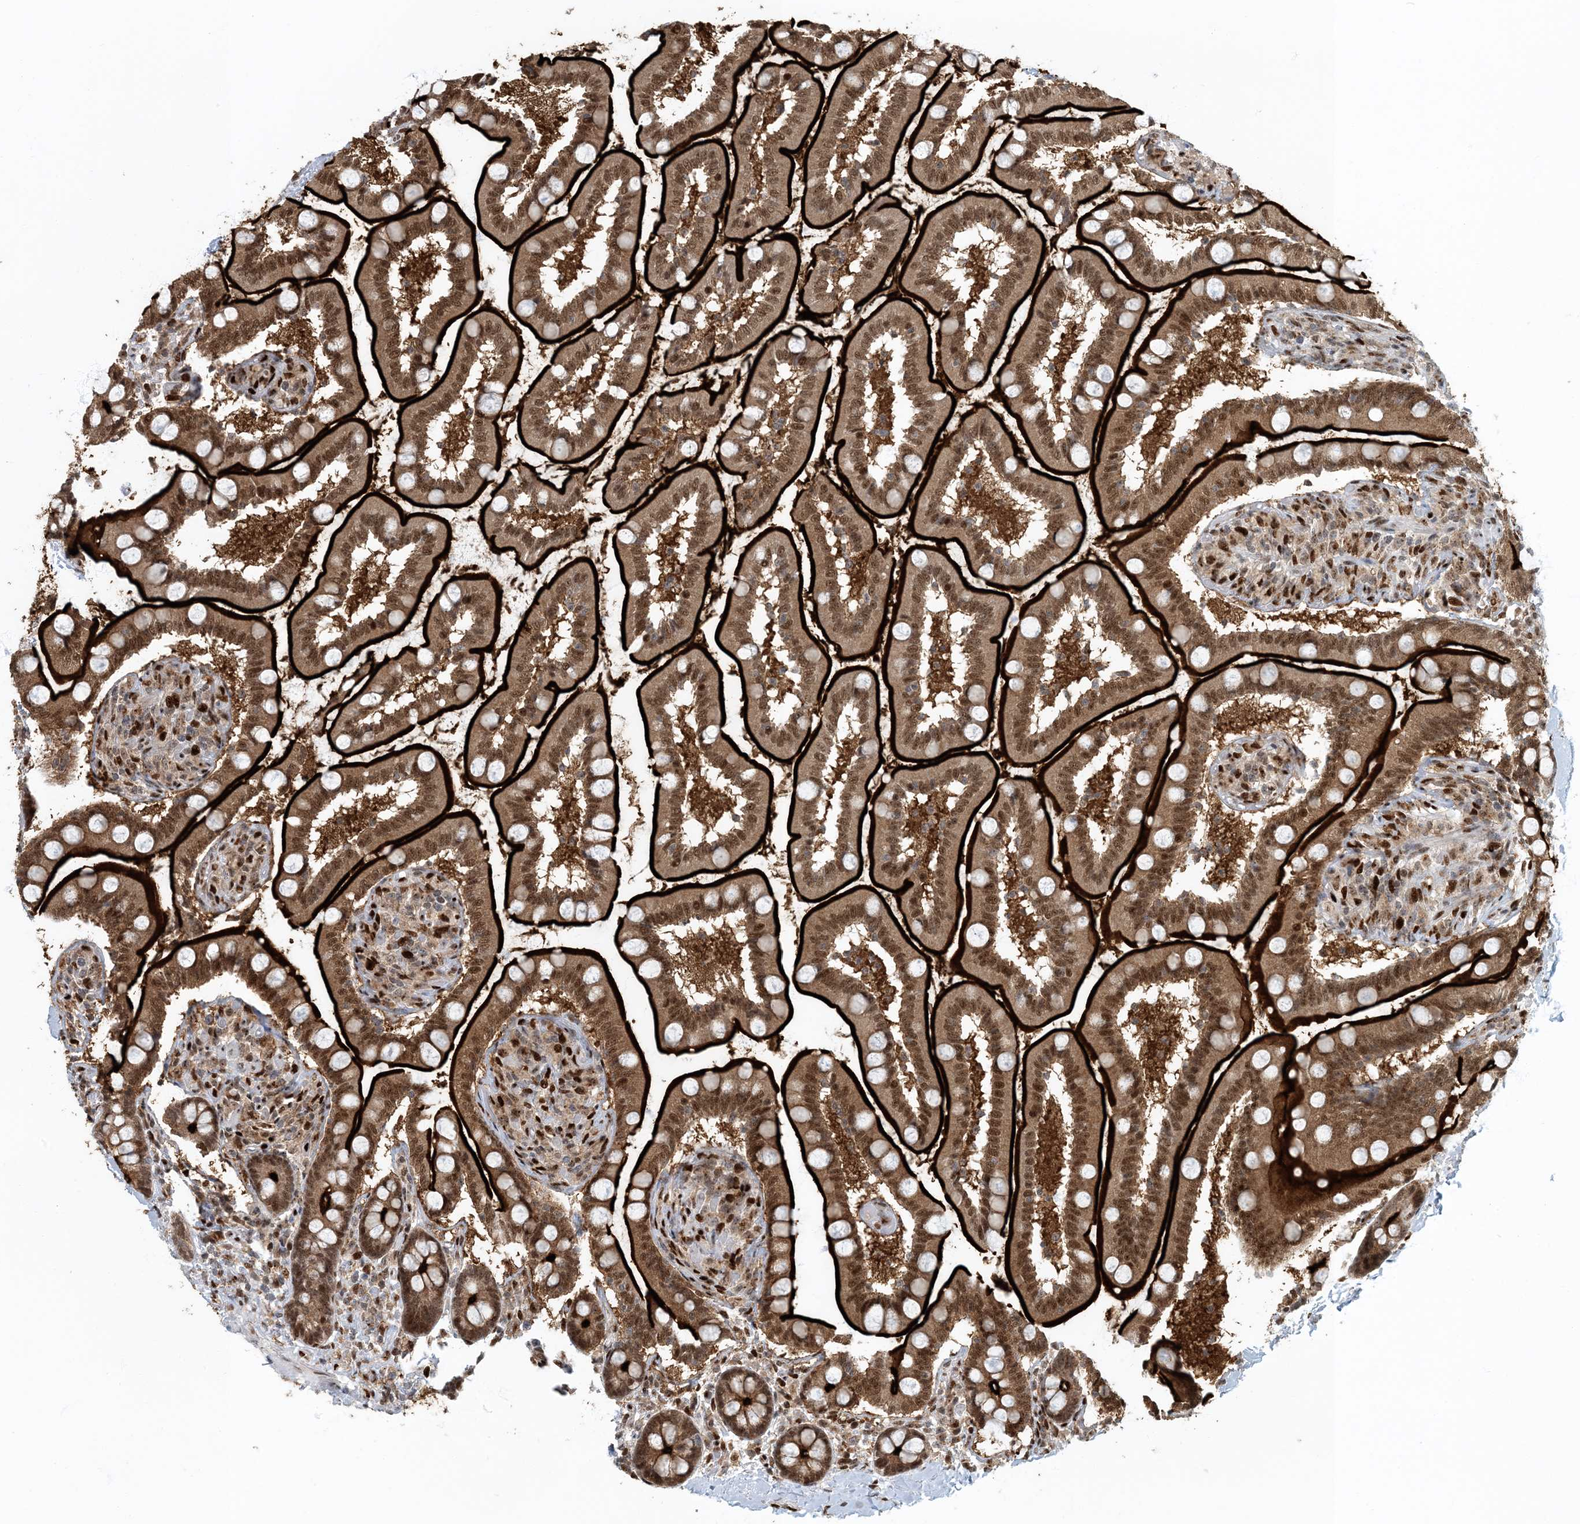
{"staining": {"intensity": "strong", "quantity": ">75%", "location": "cytoplasmic/membranous,nuclear"}, "tissue": "small intestine", "cell_type": "Glandular cells", "image_type": "normal", "snomed": [{"axis": "morphology", "description": "Normal tissue, NOS"}, {"axis": "topography", "description": "Small intestine"}], "caption": "IHC of benign human small intestine reveals high levels of strong cytoplasmic/membranous,nuclear positivity in approximately >75% of glandular cells.", "gene": "MBD1", "patient": {"sex": "female", "age": 64}}